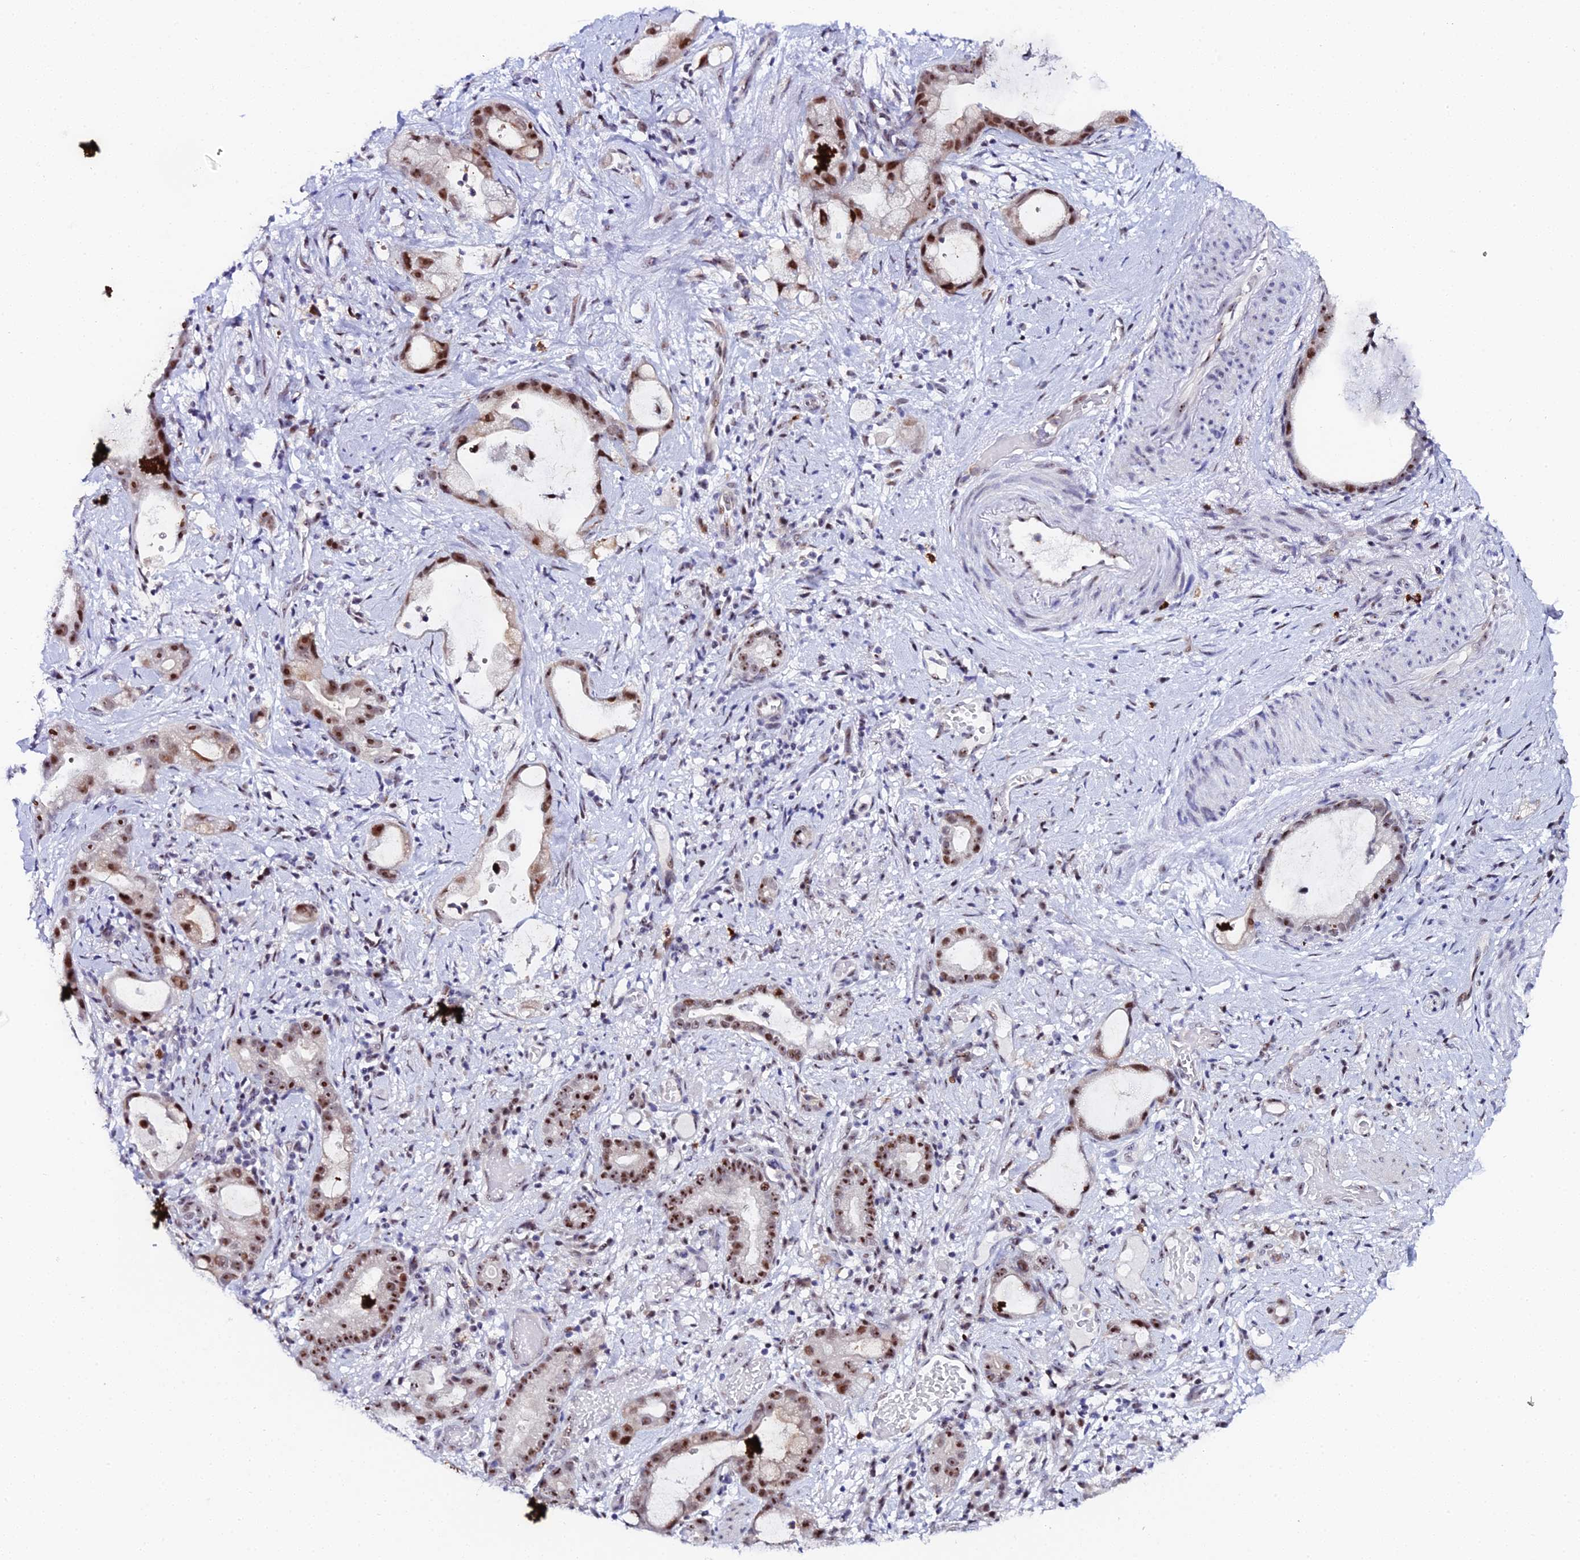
{"staining": {"intensity": "moderate", "quantity": ">75%", "location": "nuclear"}, "tissue": "stomach cancer", "cell_type": "Tumor cells", "image_type": "cancer", "snomed": [{"axis": "morphology", "description": "Adenocarcinoma, NOS"}, {"axis": "topography", "description": "Stomach"}], "caption": "Moderate nuclear staining for a protein is present in about >75% of tumor cells of adenocarcinoma (stomach) using immunohistochemistry.", "gene": "TIFA", "patient": {"sex": "male", "age": 55}}